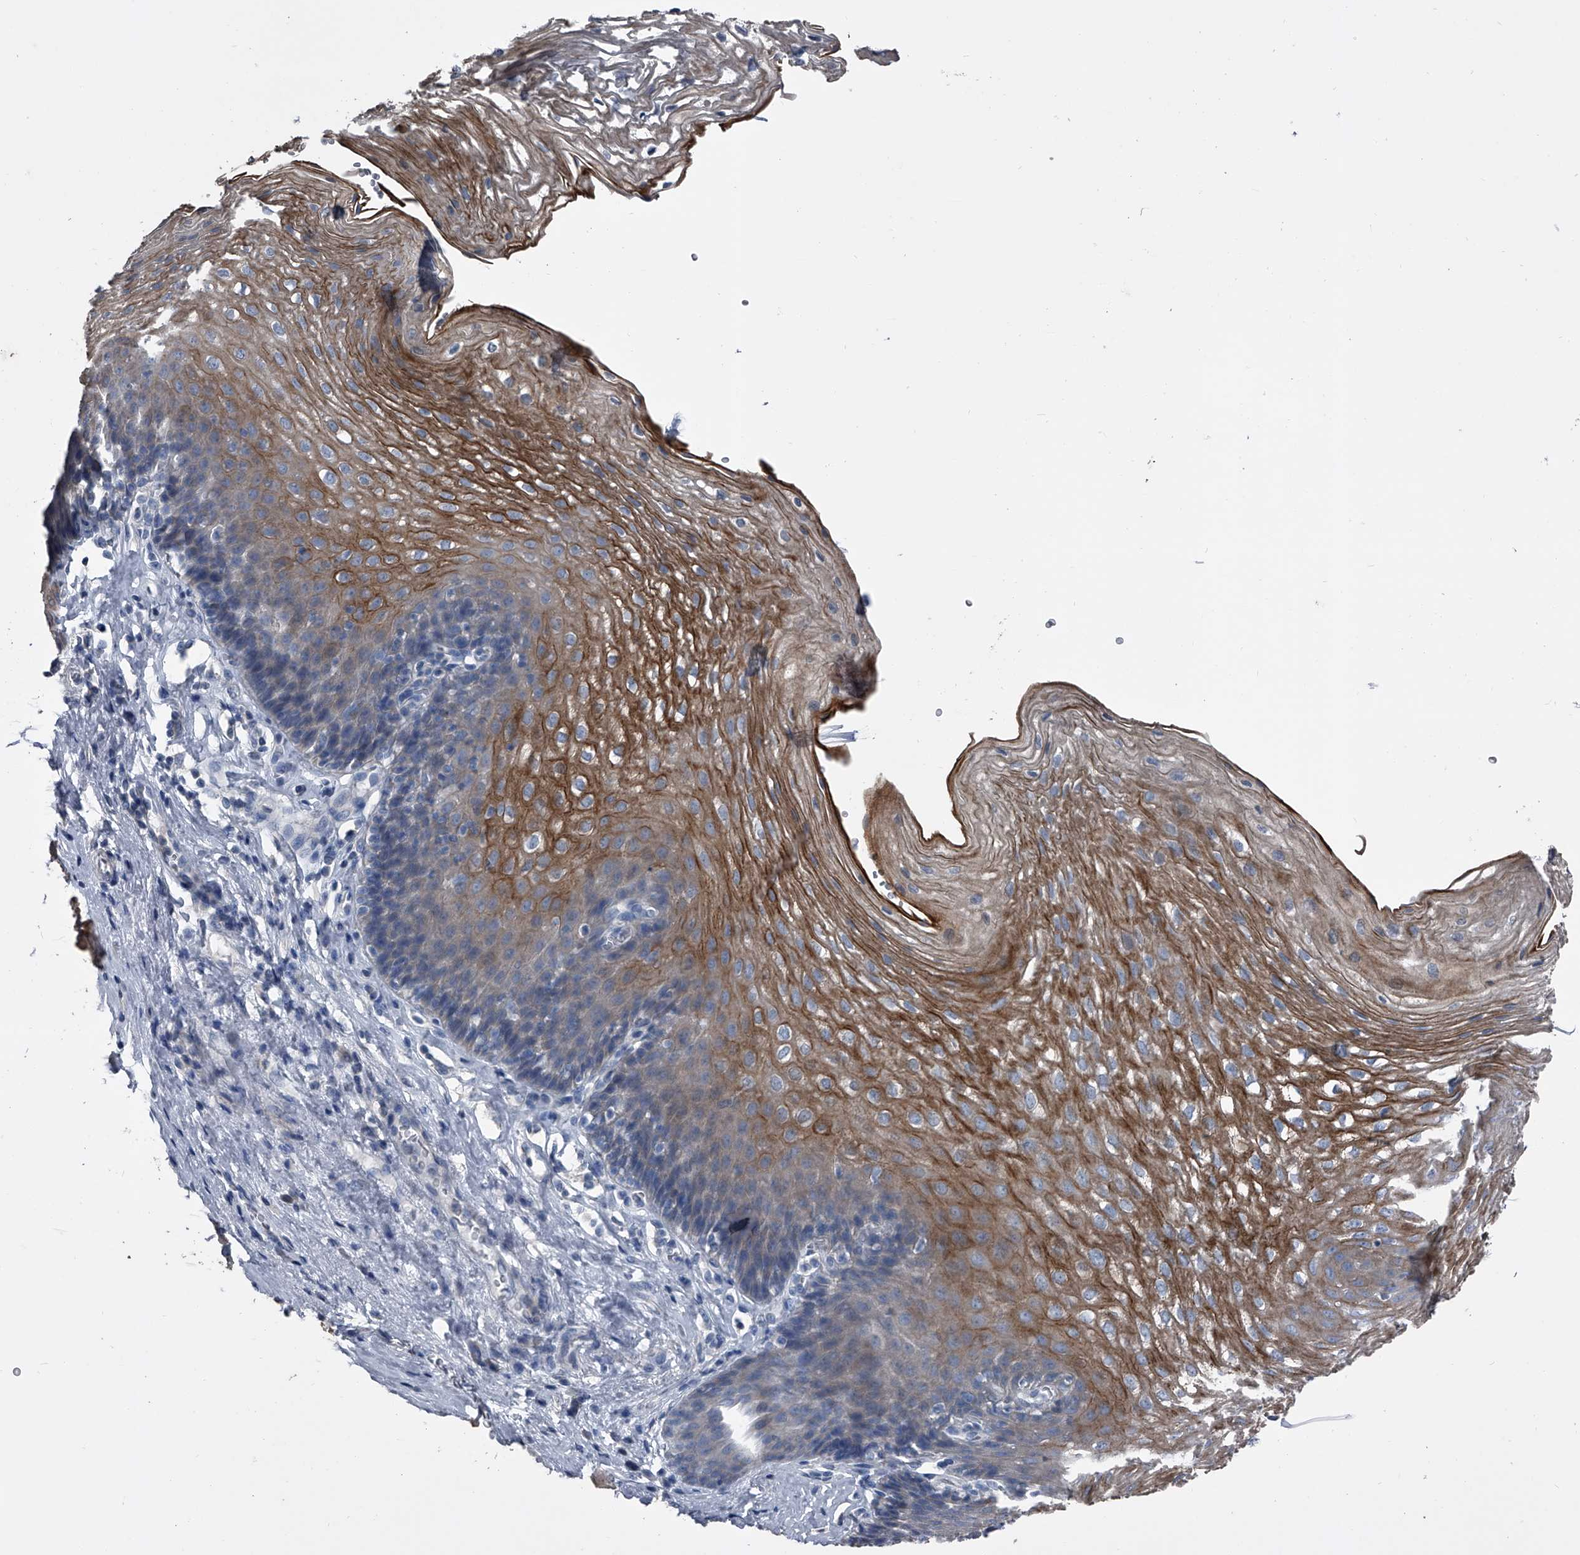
{"staining": {"intensity": "moderate", "quantity": ">75%", "location": "cytoplasmic/membranous"}, "tissue": "esophagus", "cell_type": "Squamous epithelial cells", "image_type": "normal", "snomed": [{"axis": "morphology", "description": "Normal tissue, NOS"}, {"axis": "topography", "description": "Esophagus"}], "caption": "Immunohistochemical staining of benign human esophagus displays moderate cytoplasmic/membranous protein staining in approximately >75% of squamous epithelial cells.", "gene": "KIF13A", "patient": {"sex": "female", "age": 66}}